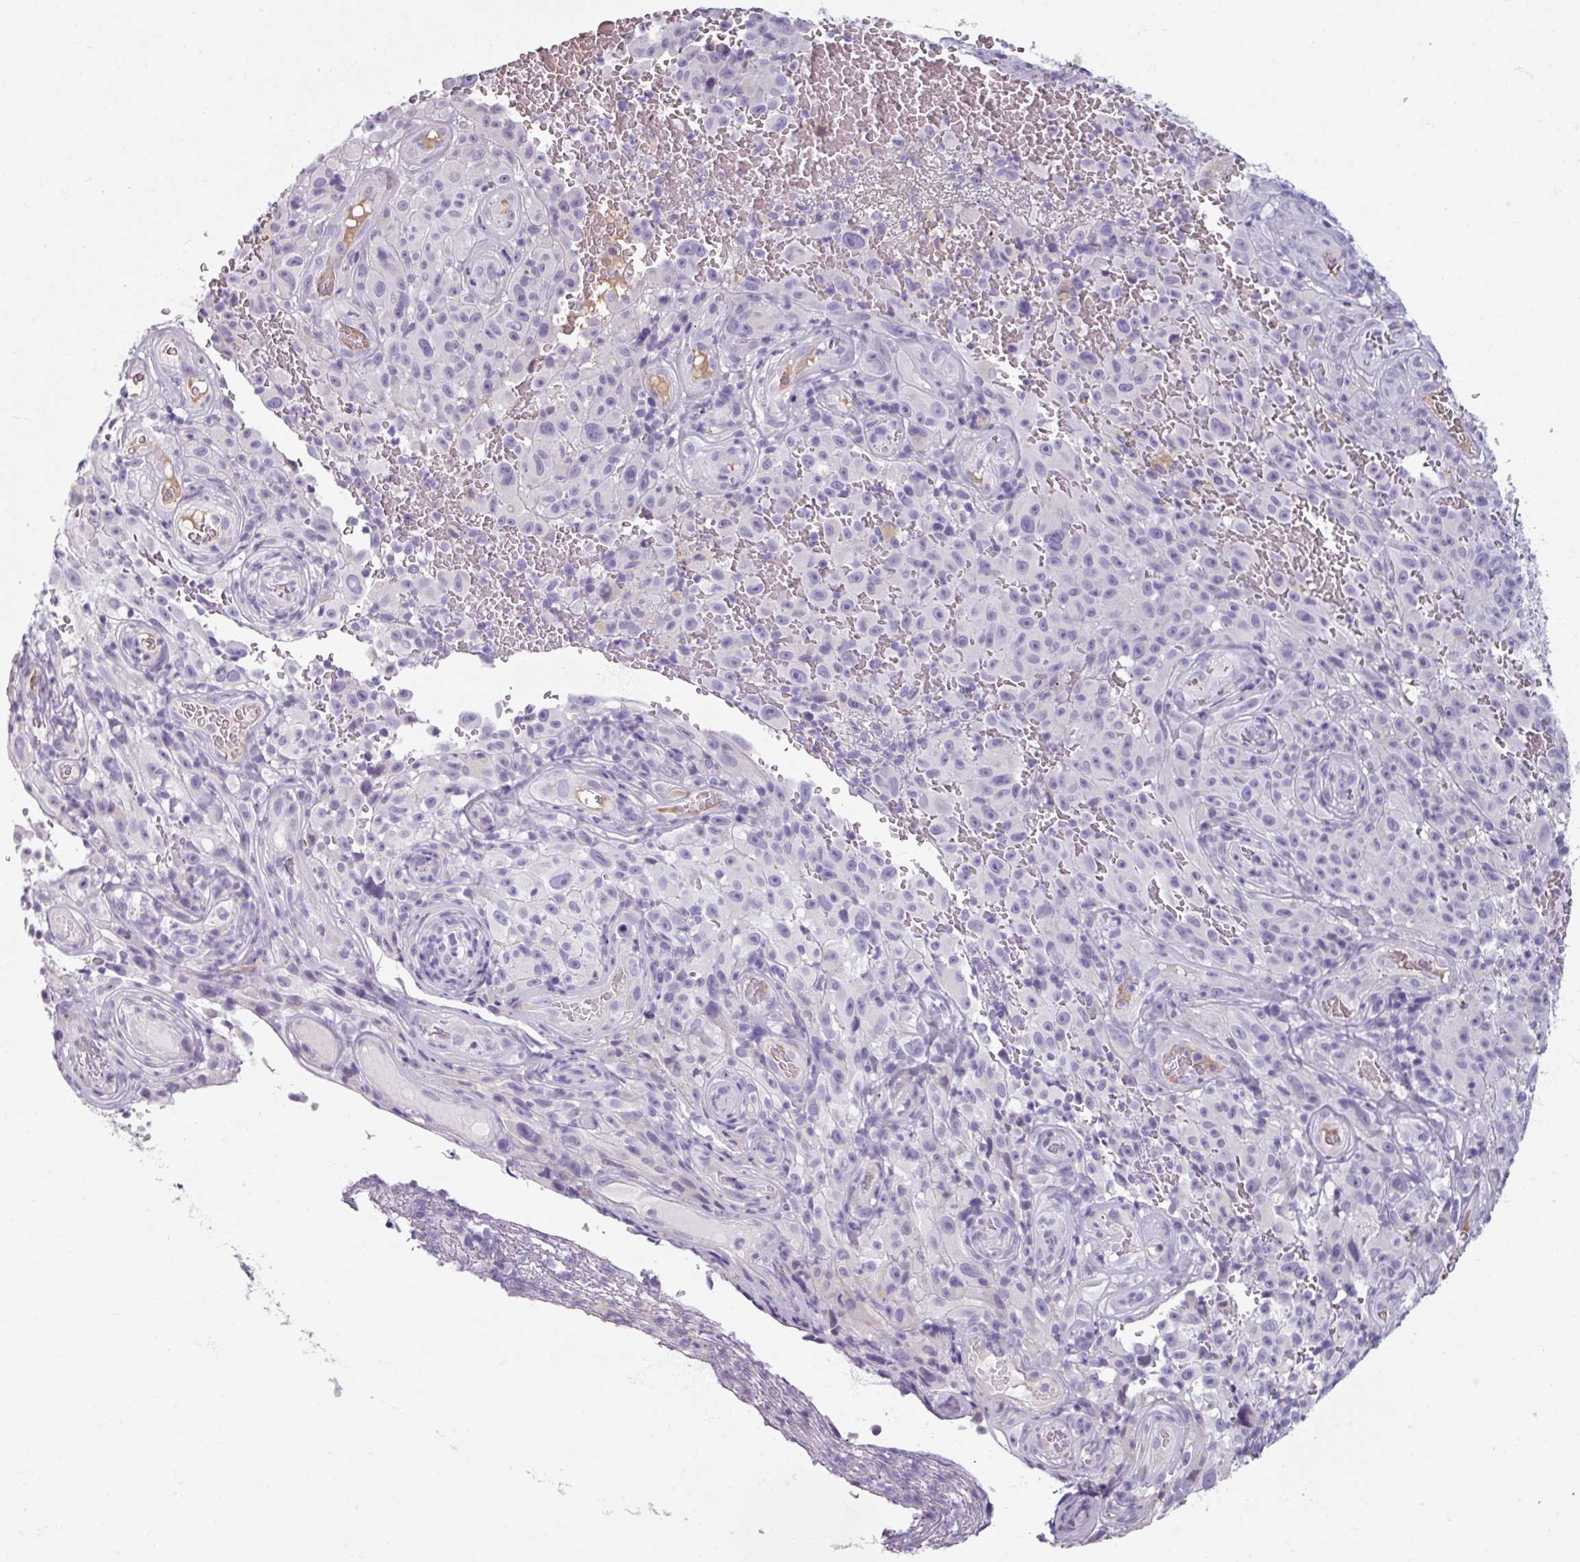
{"staining": {"intensity": "negative", "quantity": "none", "location": "none"}, "tissue": "melanoma", "cell_type": "Tumor cells", "image_type": "cancer", "snomed": [{"axis": "morphology", "description": "Malignant melanoma, NOS"}, {"axis": "topography", "description": "Skin"}], "caption": "Immunohistochemistry of melanoma shows no positivity in tumor cells.", "gene": "SPESP1", "patient": {"sex": "female", "age": 82}}